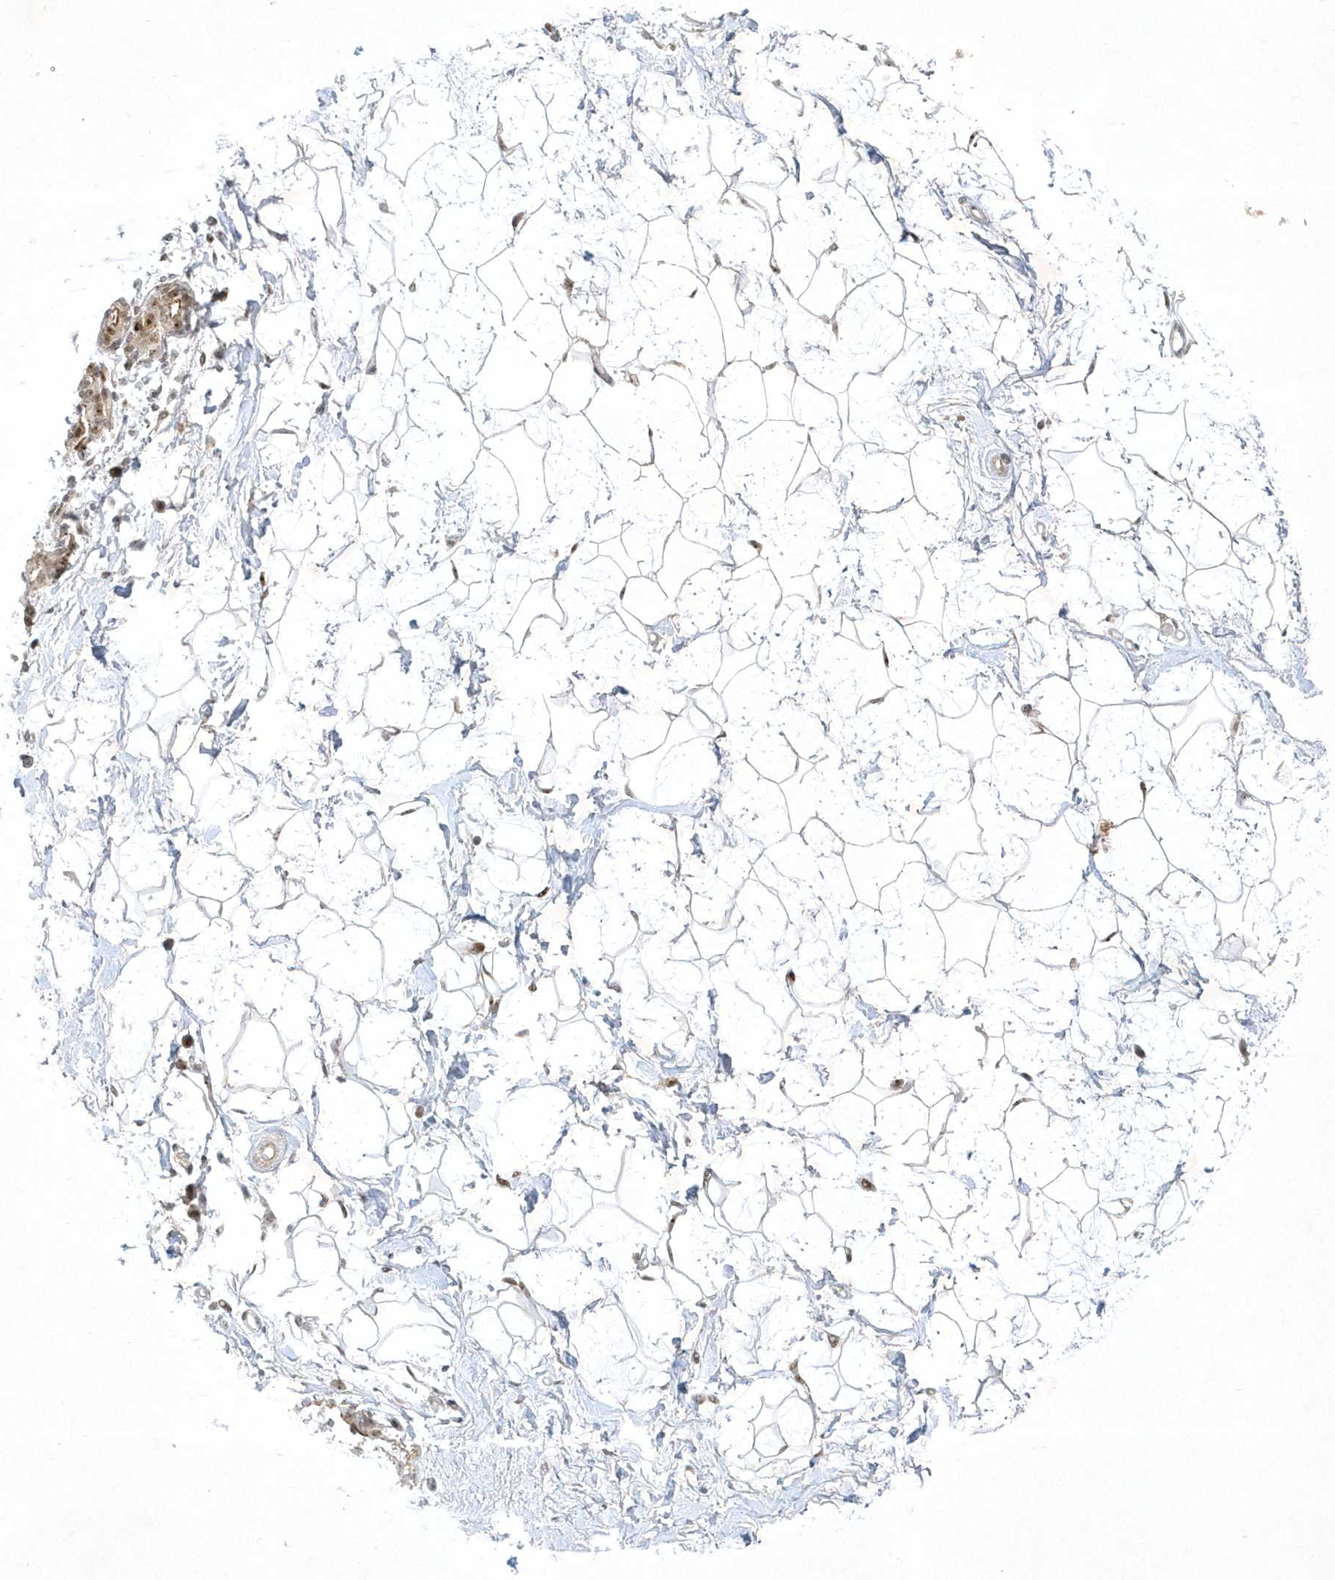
{"staining": {"intensity": "moderate", "quantity": ">75%", "location": "nuclear"}, "tissue": "breast", "cell_type": "Adipocytes", "image_type": "normal", "snomed": [{"axis": "morphology", "description": "Normal tissue, NOS"}, {"axis": "topography", "description": "Breast"}], "caption": "Protein staining reveals moderate nuclear staining in approximately >75% of adipocytes in benign breast. (DAB (3,3'-diaminobenzidine) = brown stain, brightfield microscopy at high magnification).", "gene": "NPM3", "patient": {"sex": "female", "age": 45}}